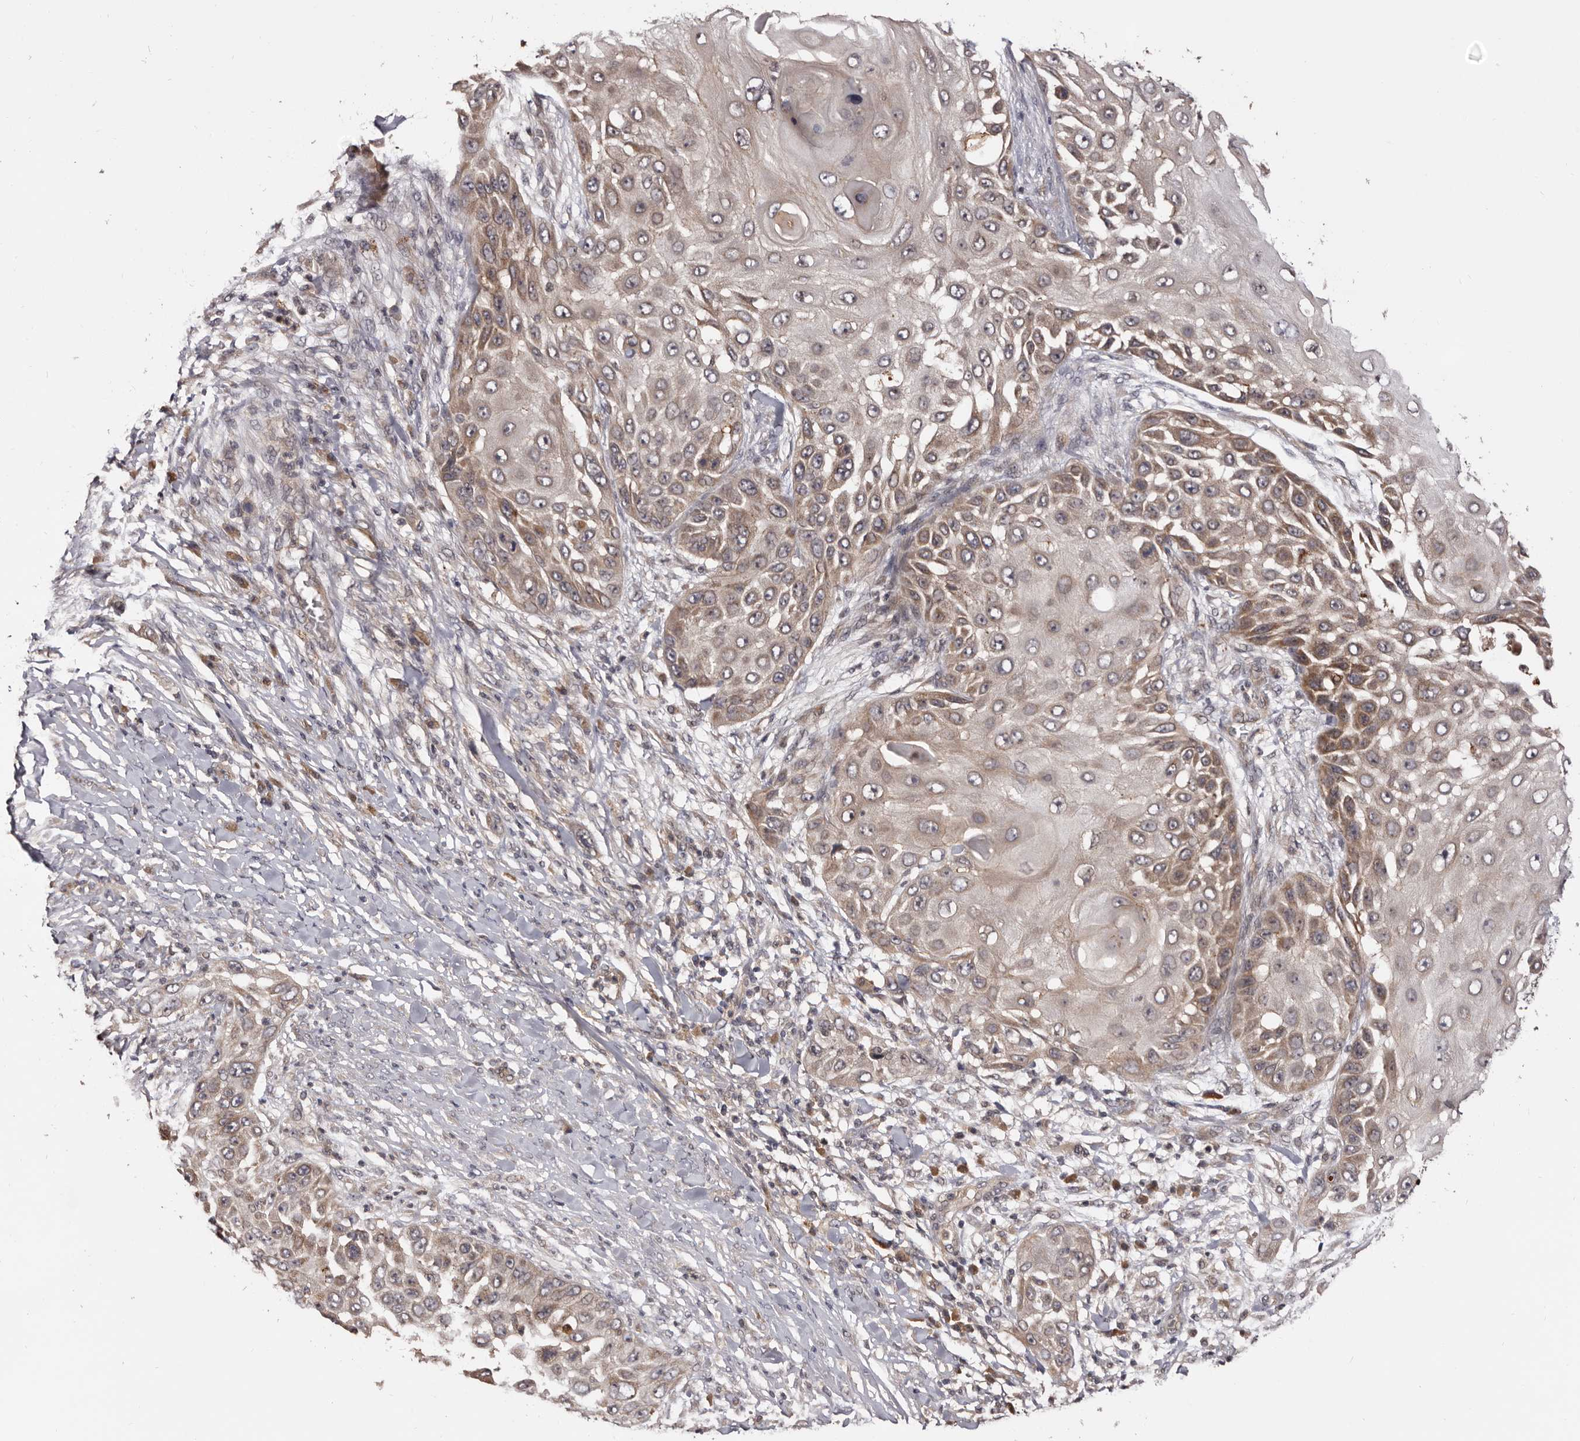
{"staining": {"intensity": "moderate", "quantity": ">75%", "location": "cytoplasmic/membranous"}, "tissue": "skin cancer", "cell_type": "Tumor cells", "image_type": "cancer", "snomed": [{"axis": "morphology", "description": "Squamous cell carcinoma, NOS"}, {"axis": "topography", "description": "Skin"}], "caption": "Immunohistochemical staining of skin cancer (squamous cell carcinoma) shows moderate cytoplasmic/membranous protein staining in approximately >75% of tumor cells. The staining was performed using DAB, with brown indicating positive protein expression. Nuclei are stained blue with hematoxylin.", "gene": "MDP1", "patient": {"sex": "female", "age": 44}}